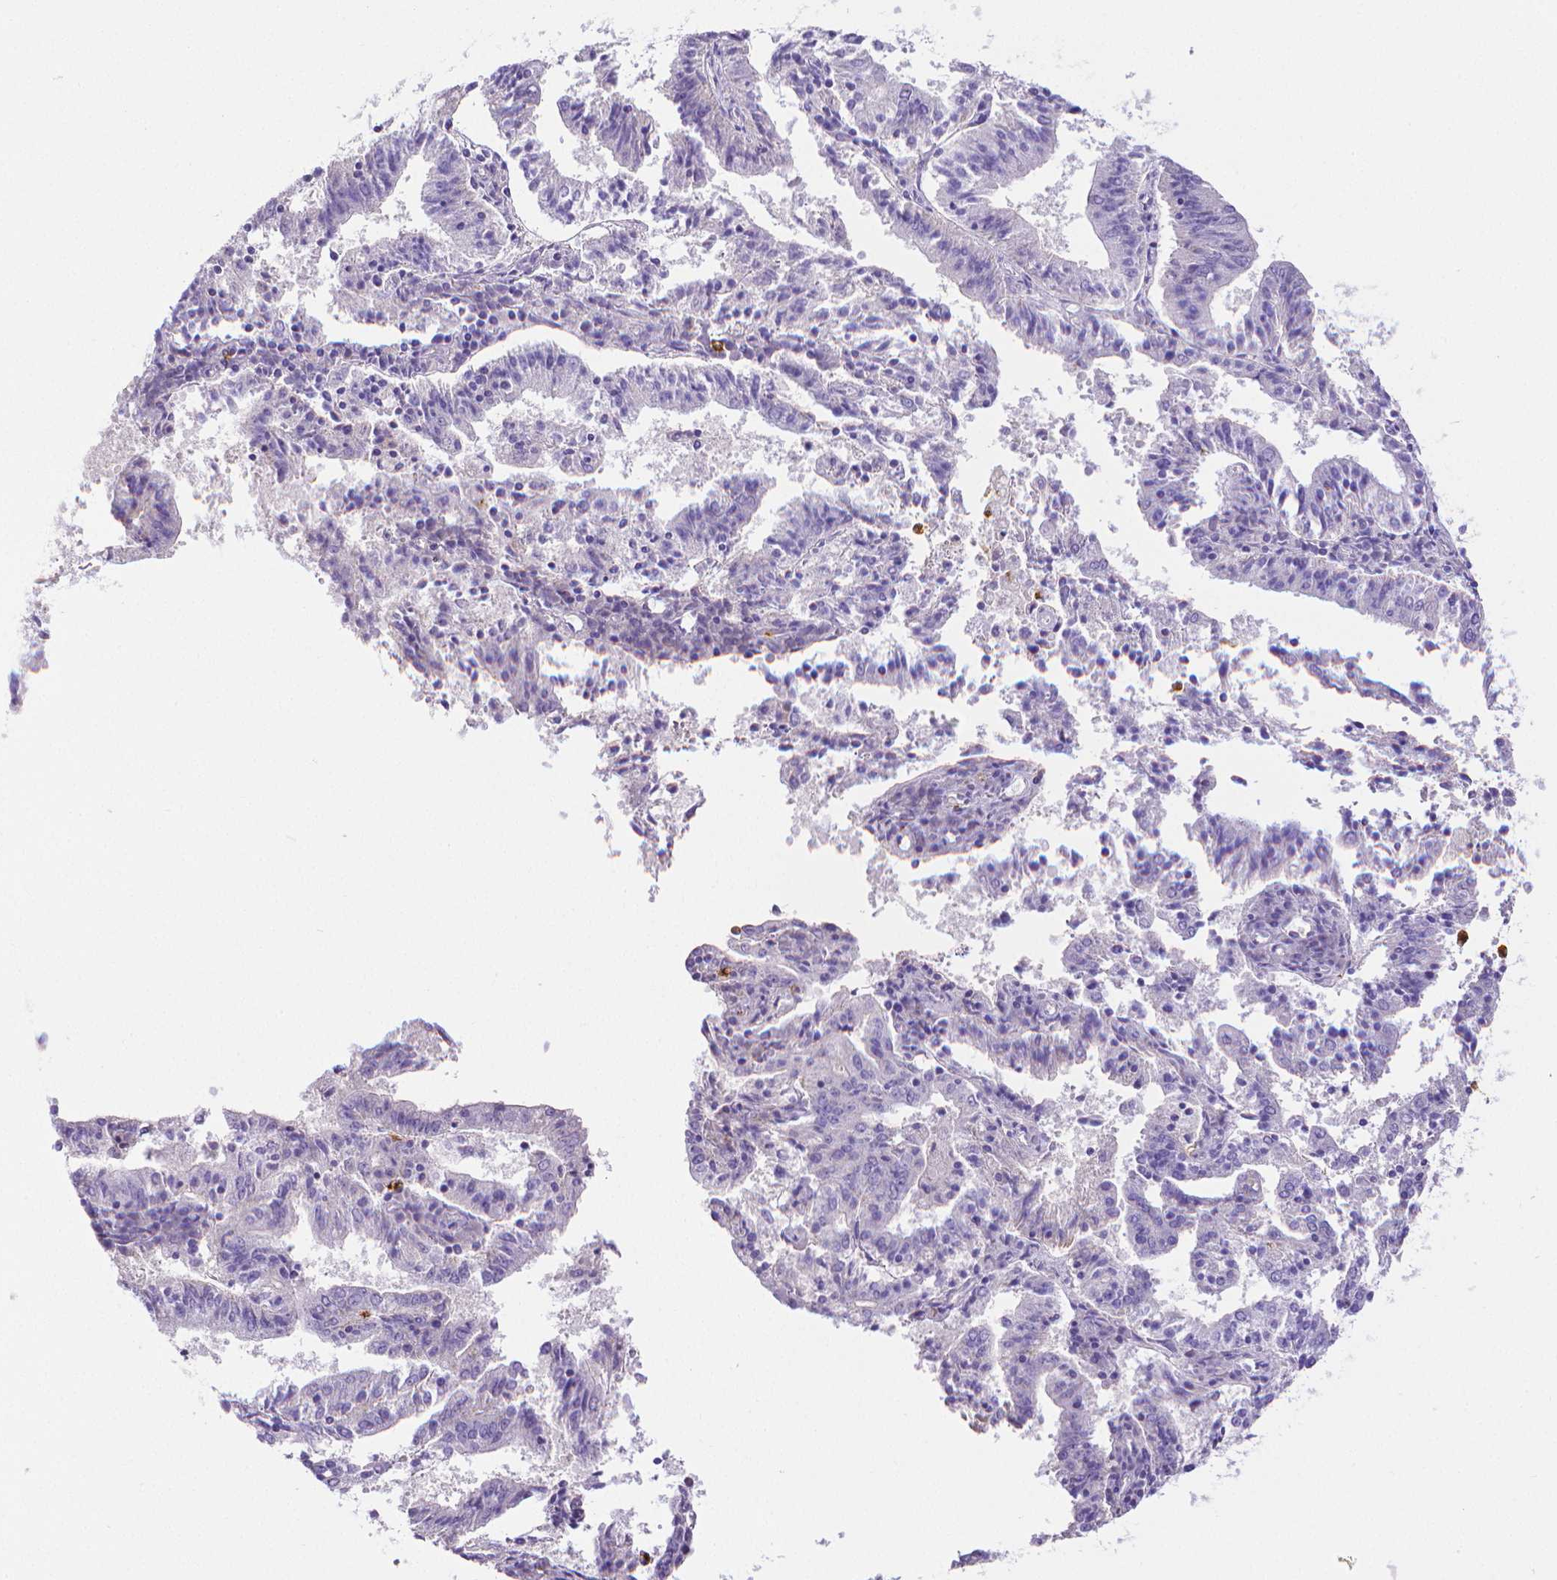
{"staining": {"intensity": "negative", "quantity": "none", "location": "none"}, "tissue": "endometrial cancer", "cell_type": "Tumor cells", "image_type": "cancer", "snomed": [{"axis": "morphology", "description": "Adenocarcinoma, NOS"}, {"axis": "topography", "description": "Endometrium"}], "caption": "An IHC micrograph of endometrial cancer is shown. There is no staining in tumor cells of endometrial cancer.", "gene": "MMP9", "patient": {"sex": "female", "age": 82}}